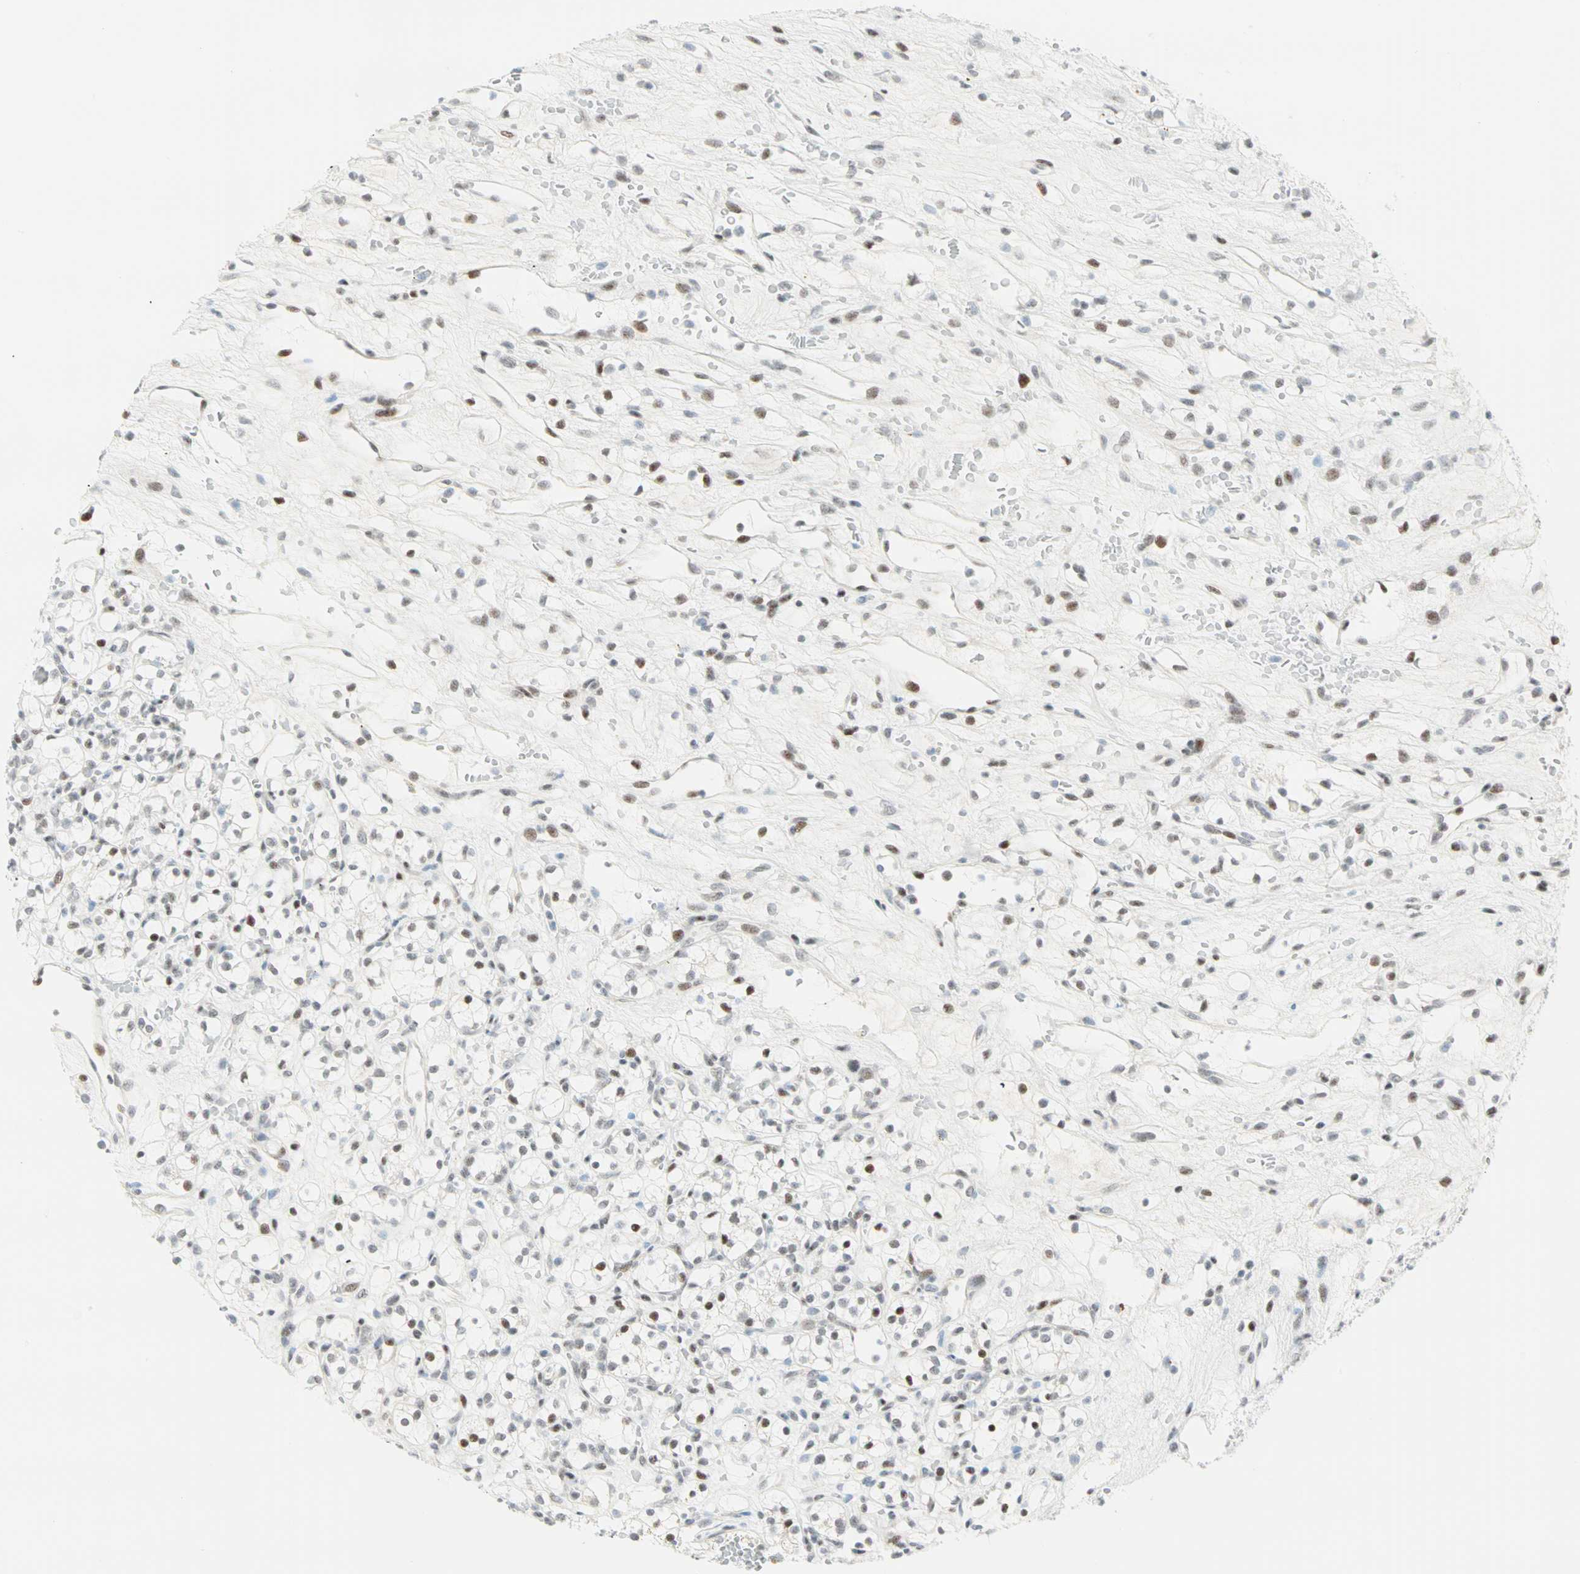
{"staining": {"intensity": "weak", "quantity": "25%-75%", "location": "nuclear"}, "tissue": "renal cancer", "cell_type": "Tumor cells", "image_type": "cancer", "snomed": [{"axis": "morphology", "description": "Adenocarcinoma, NOS"}, {"axis": "topography", "description": "Kidney"}], "caption": "A high-resolution histopathology image shows immunohistochemistry (IHC) staining of renal adenocarcinoma, which shows weak nuclear positivity in approximately 25%-75% of tumor cells.", "gene": "PKNOX1", "patient": {"sex": "female", "age": 60}}